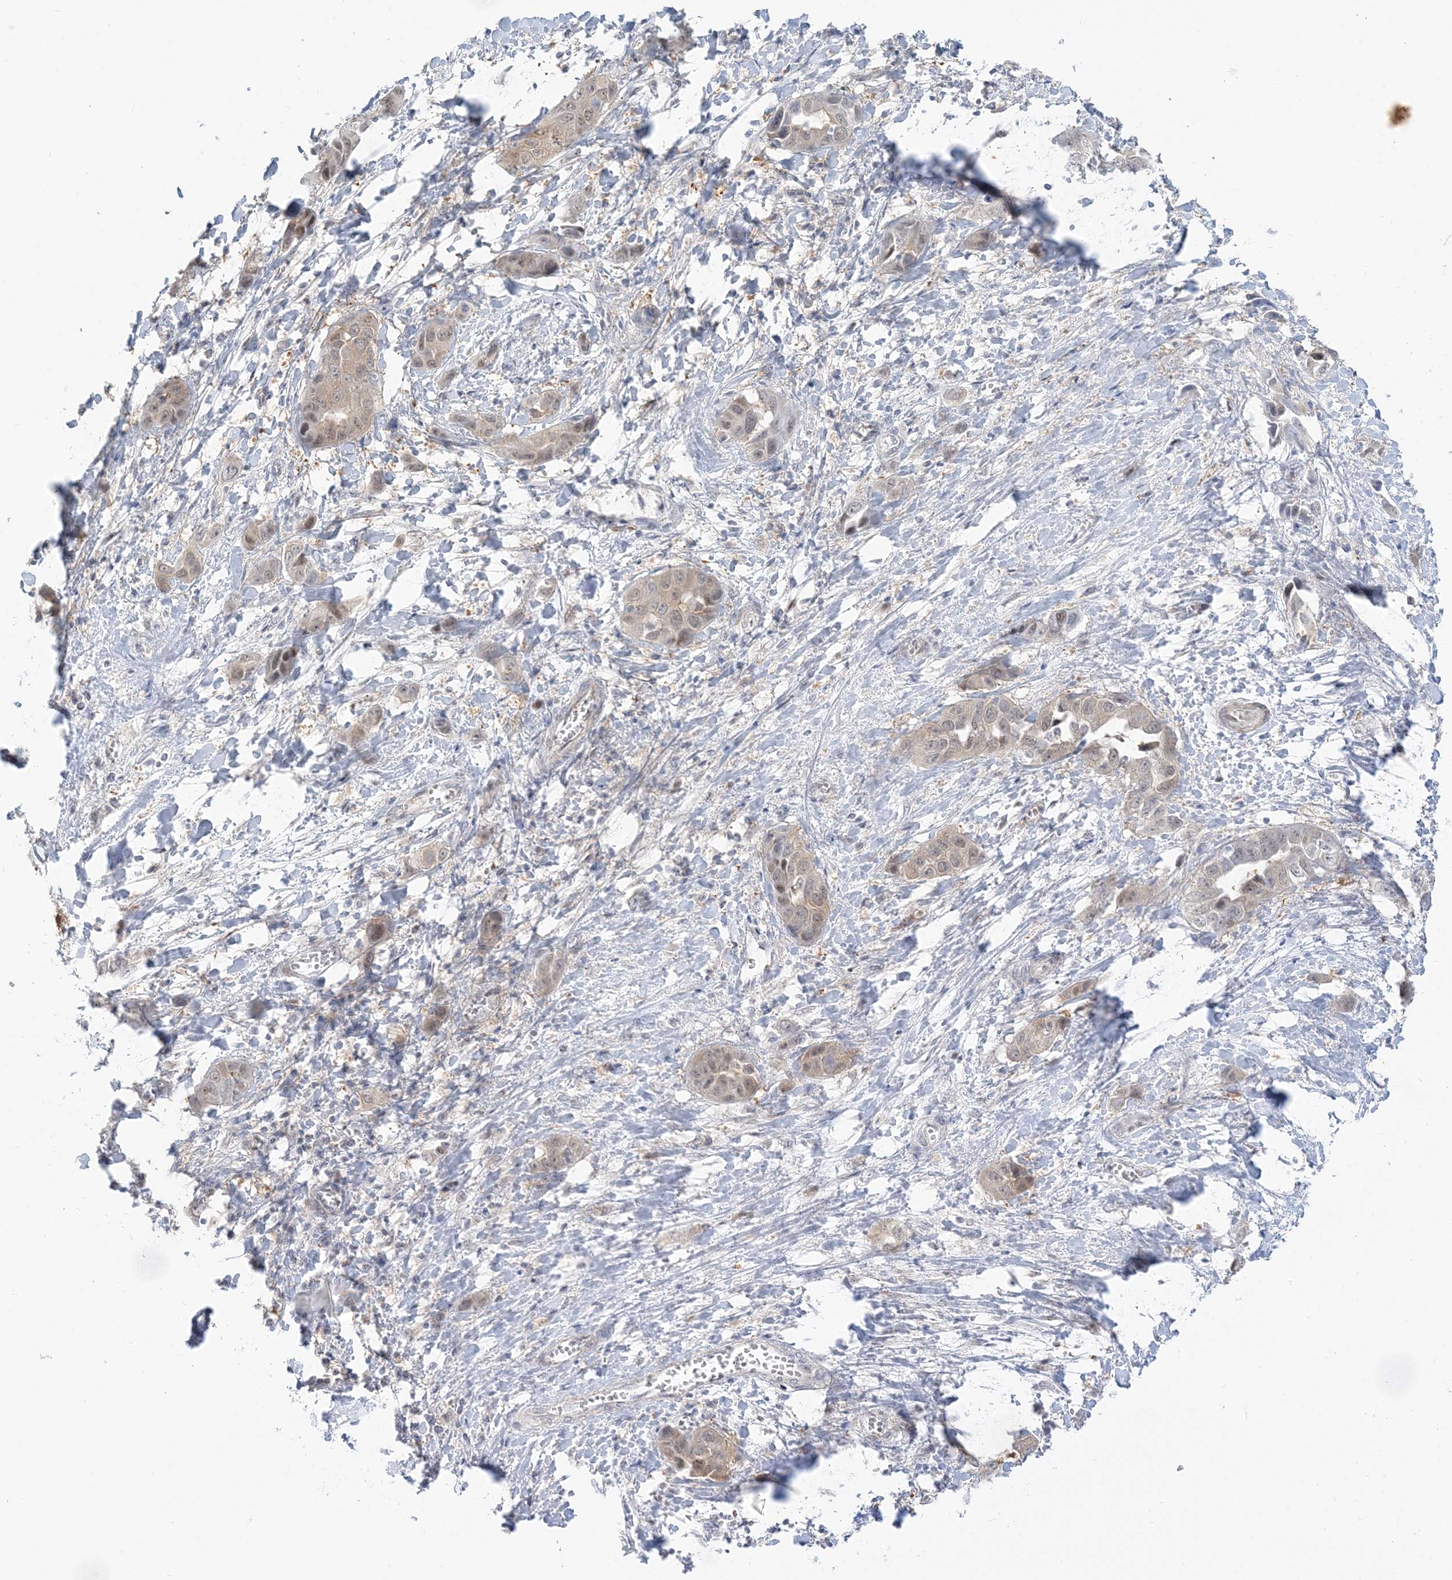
{"staining": {"intensity": "weak", "quantity": "25%-75%", "location": "cytoplasmic/membranous,nuclear"}, "tissue": "liver cancer", "cell_type": "Tumor cells", "image_type": "cancer", "snomed": [{"axis": "morphology", "description": "Cholangiocarcinoma"}, {"axis": "topography", "description": "Liver"}], "caption": "An image of human cholangiocarcinoma (liver) stained for a protein demonstrates weak cytoplasmic/membranous and nuclear brown staining in tumor cells. The staining was performed using DAB, with brown indicating positive protein expression. Nuclei are stained blue with hematoxylin.", "gene": "THADA", "patient": {"sex": "female", "age": 52}}